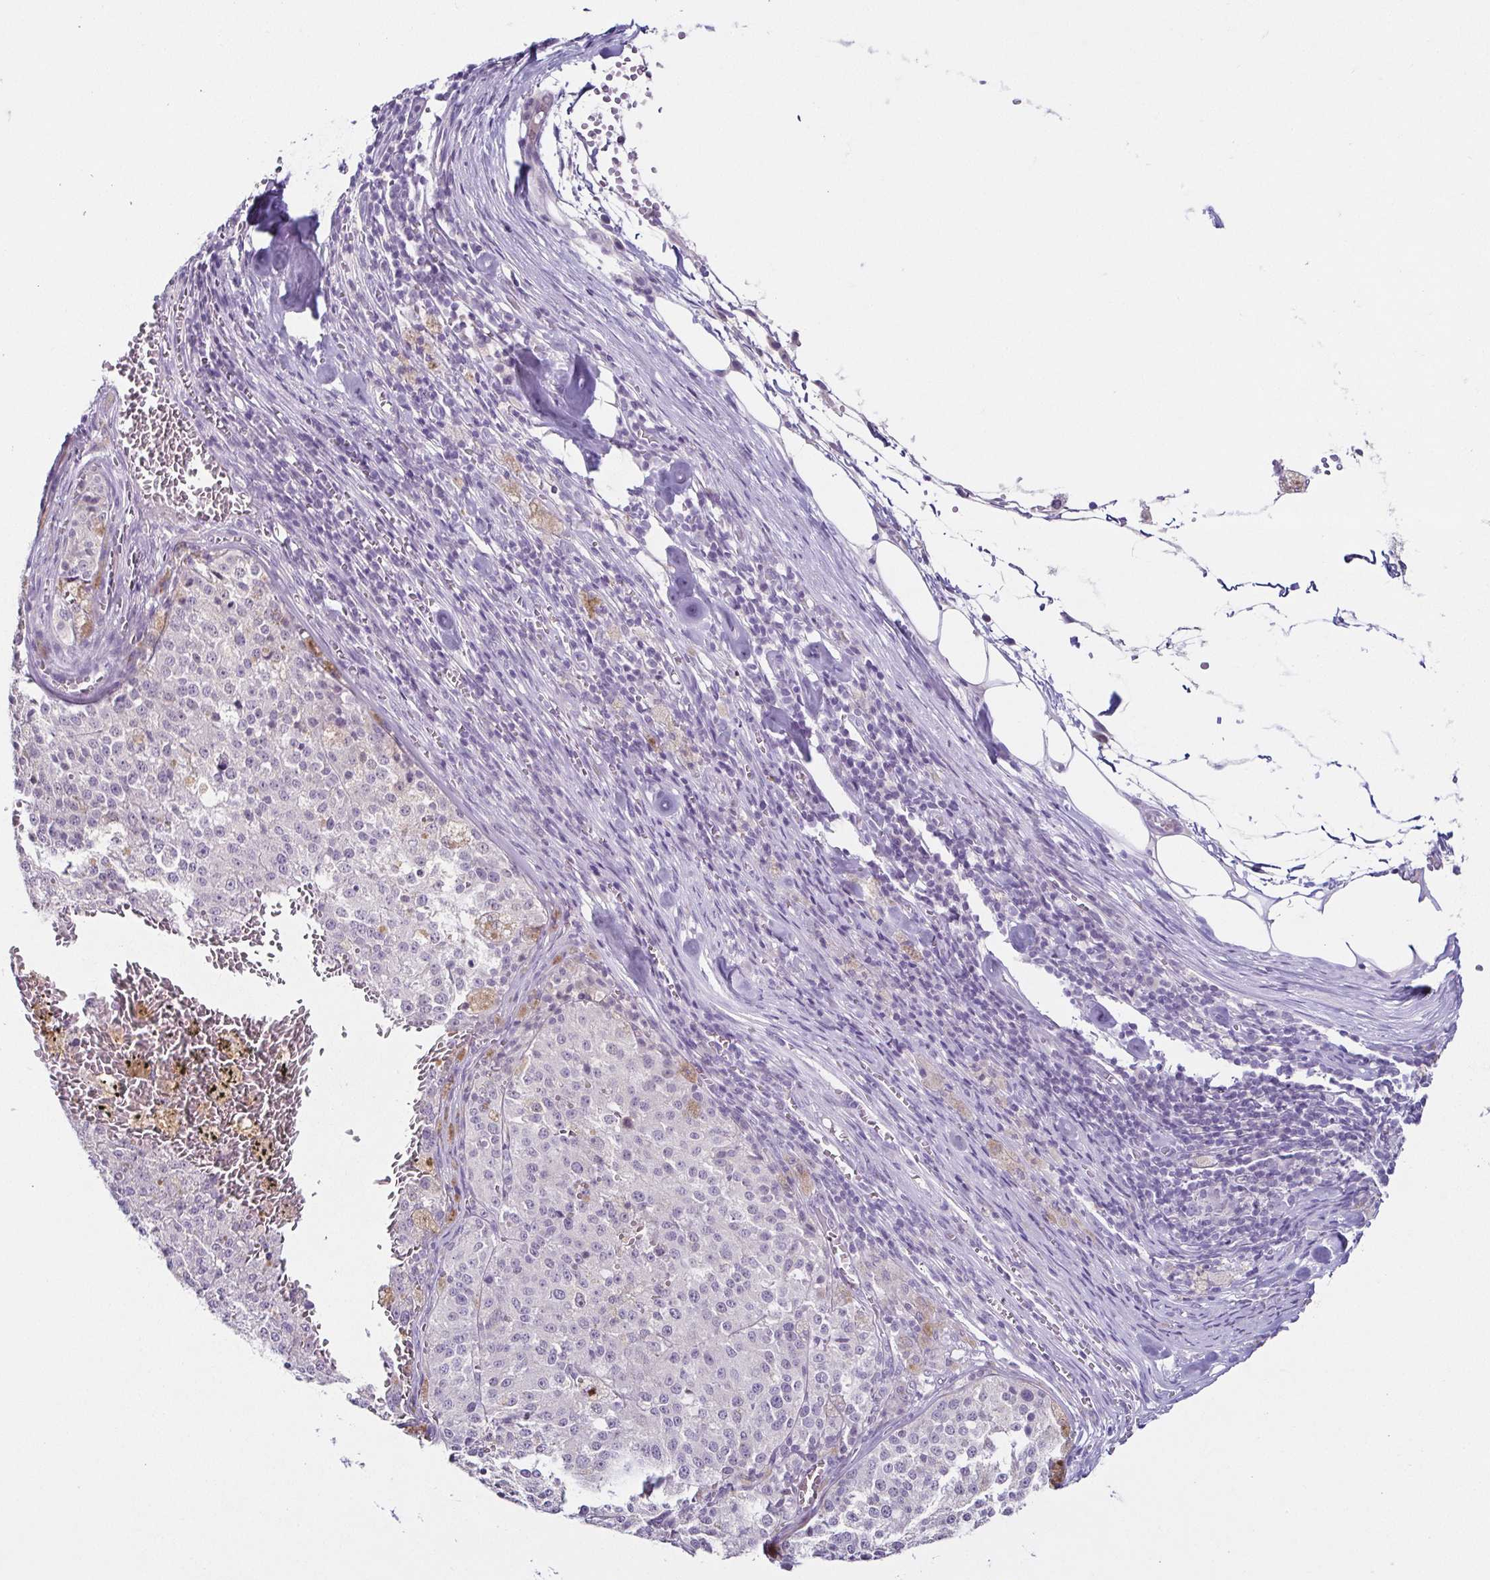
{"staining": {"intensity": "negative", "quantity": "none", "location": "none"}, "tissue": "melanoma", "cell_type": "Tumor cells", "image_type": "cancer", "snomed": [{"axis": "morphology", "description": "Malignant melanoma, Metastatic site"}, {"axis": "topography", "description": "Lymph node"}], "caption": "The histopathology image reveals no significant positivity in tumor cells of malignant melanoma (metastatic site).", "gene": "TP73", "patient": {"sex": "female", "age": 64}}